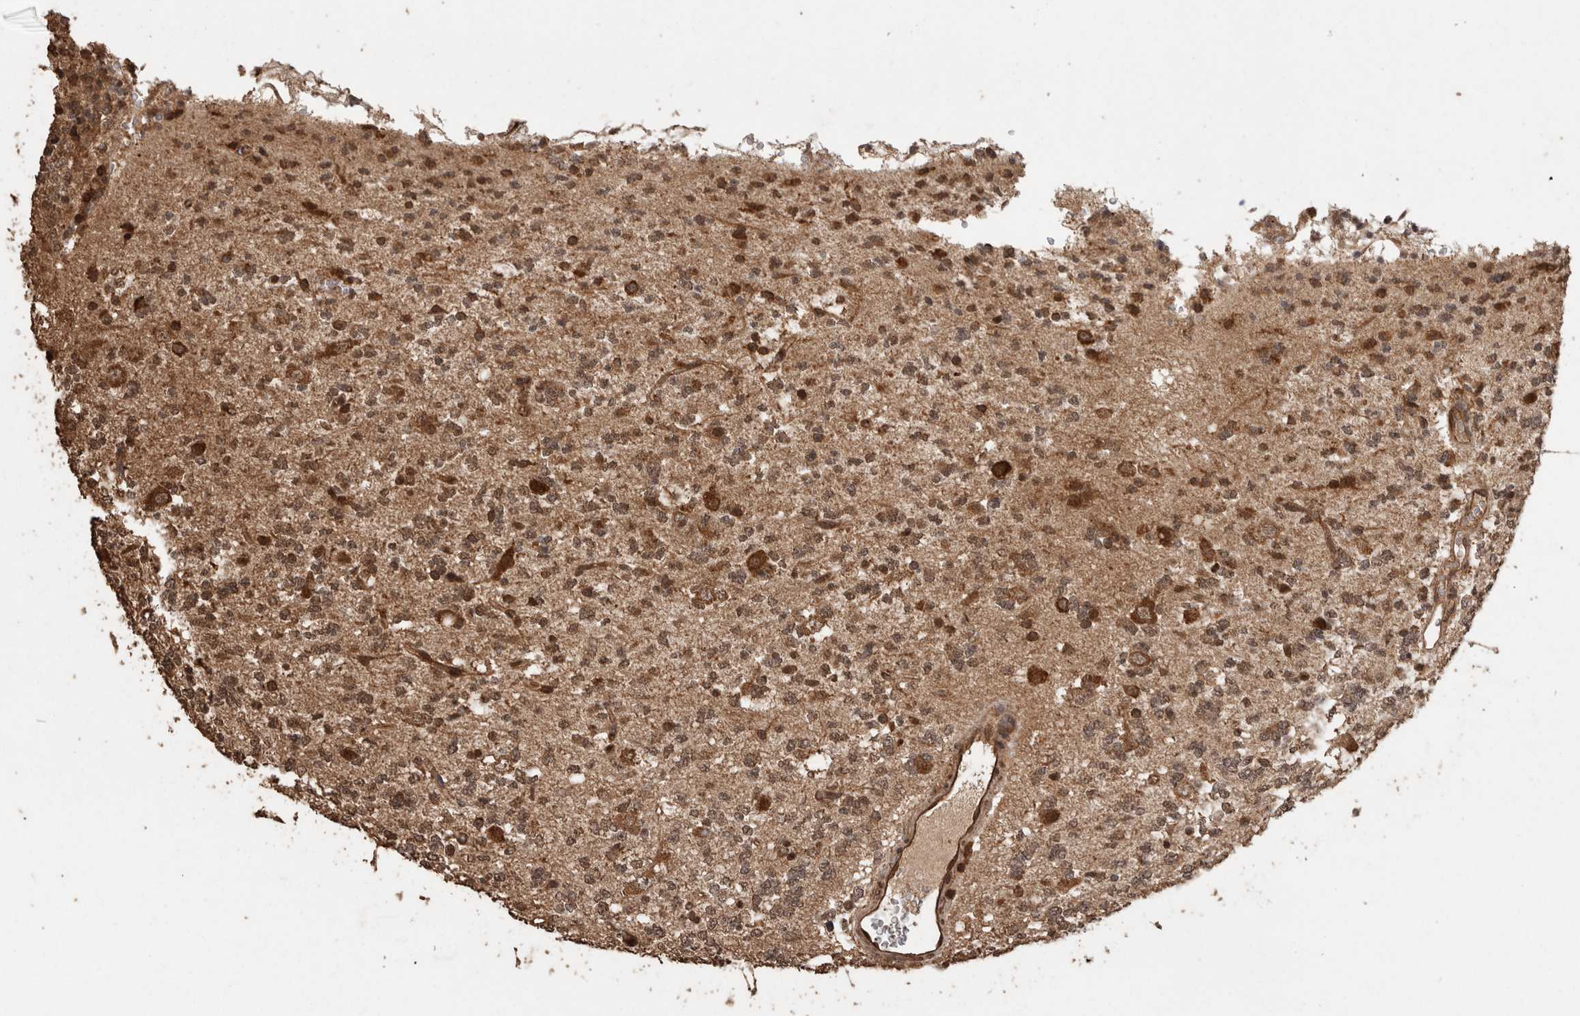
{"staining": {"intensity": "strong", "quantity": ">75%", "location": "cytoplasmic/membranous"}, "tissue": "glioma", "cell_type": "Tumor cells", "image_type": "cancer", "snomed": [{"axis": "morphology", "description": "Glioma, malignant, Low grade"}, {"axis": "topography", "description": "Brain"}], "caption": "Immunohistochemistry image of neoplastic tissue: glioma stained using immunohistochemistry (IHC) exhibits high levels of strong protein expression localized specifically in the cytoplasmic/membranous of tumor cells, appearing as a cytoplasmic/membranous brown color.", "gene": "PINK1", "patient": {"sex": "male", "age": 38}}